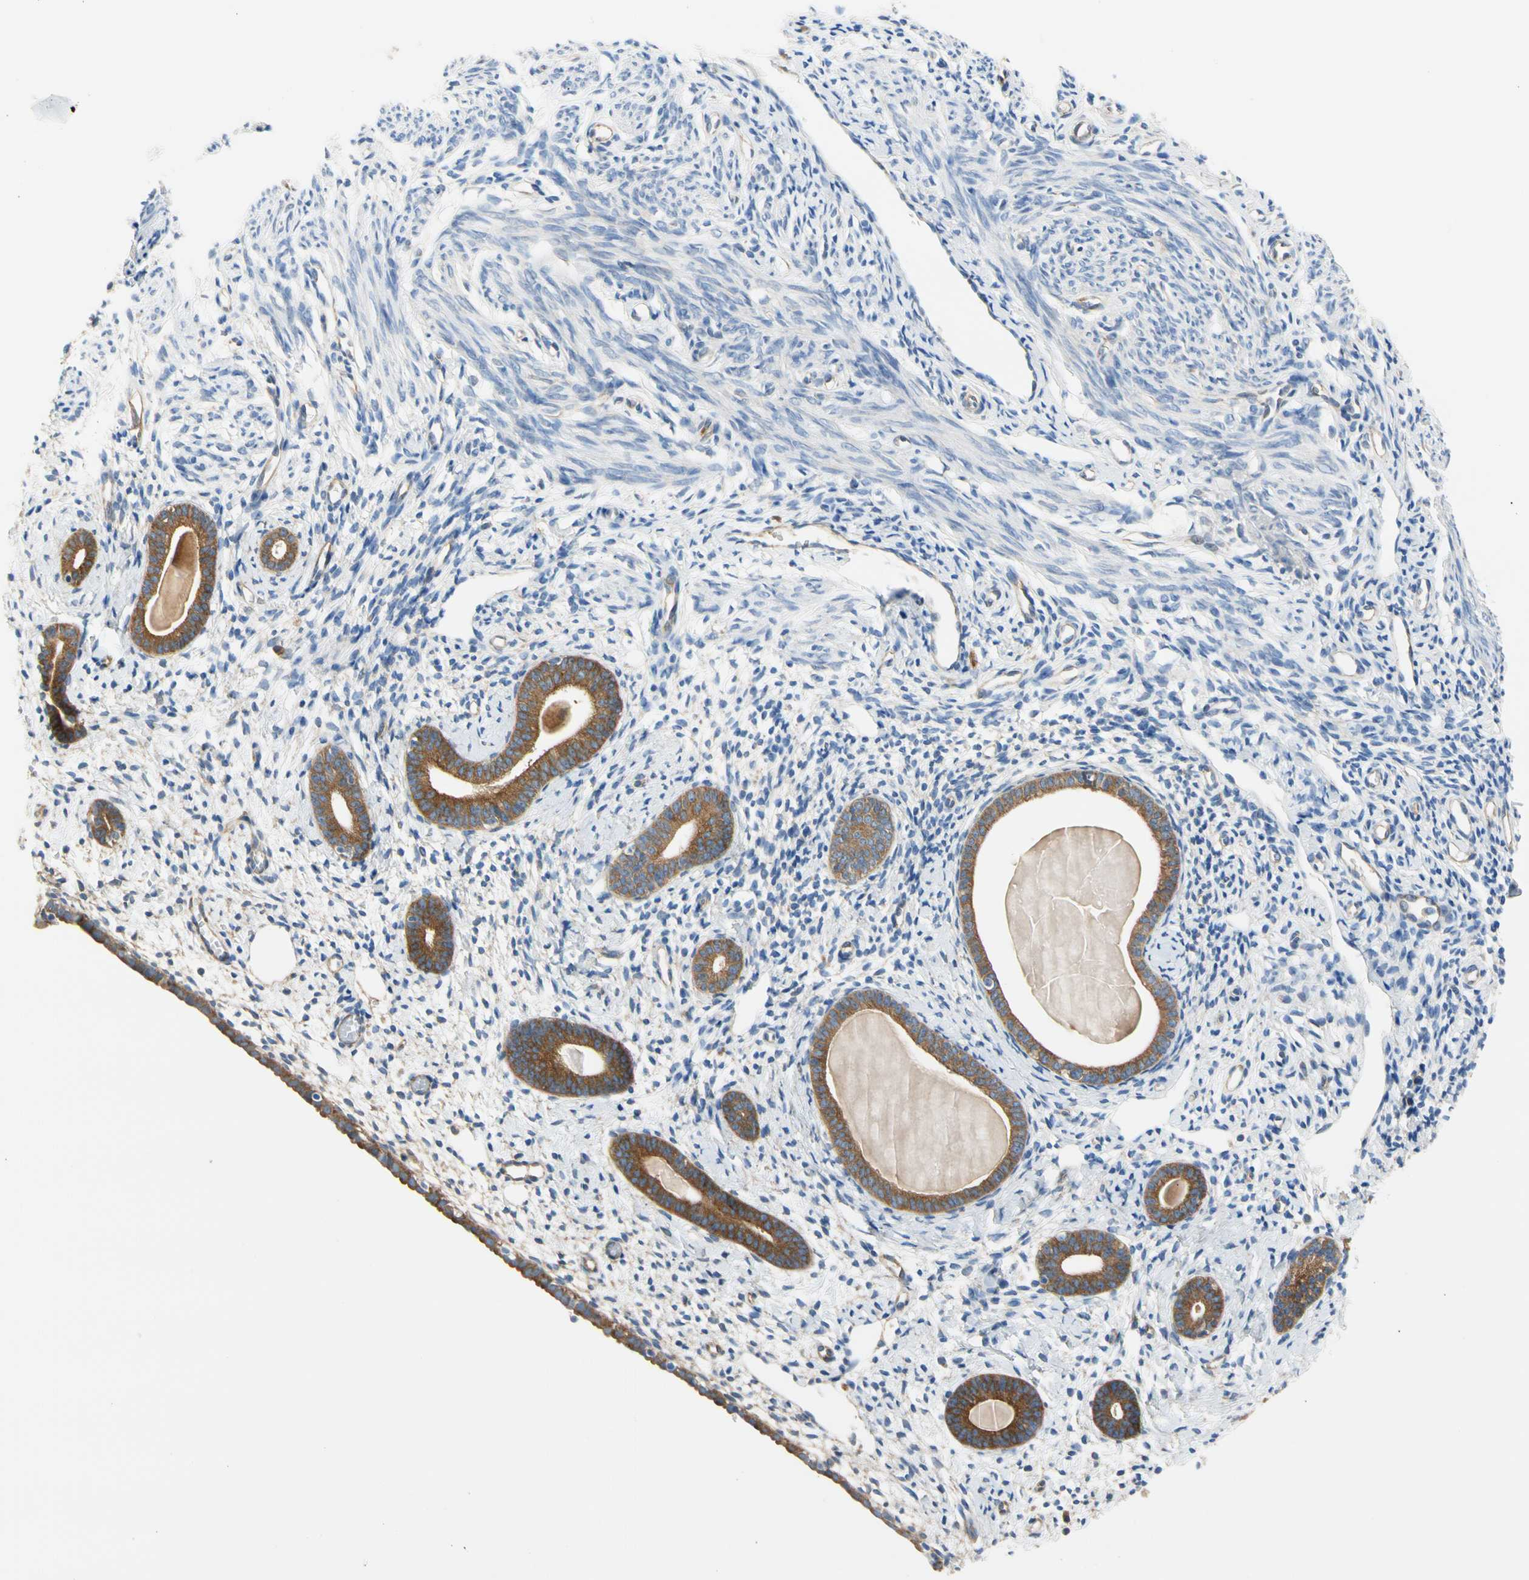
{"staining": {"intensity": "weak", "quantity": "25%-75%", "location": "cytoplasmic/membranous"}, "tissue": "endometrium", "cell_type": "Cells in endometrial stroma", "image_type": "normal", "snomed": [{"axis": "morphology", "description": "Normal tissue, NOS"}, {"axis": "topography", "description": "Endometrium"}], "caption": "This micrograph shows immunohistochemistry (IHC) staining of benign endometrium, with low weak cytoplasmic/membranous staining in approximately 25%-75% of cells in endometrial stroma.", "gene": "GPHN", "patient": {"sex": "female", "age": 71}}